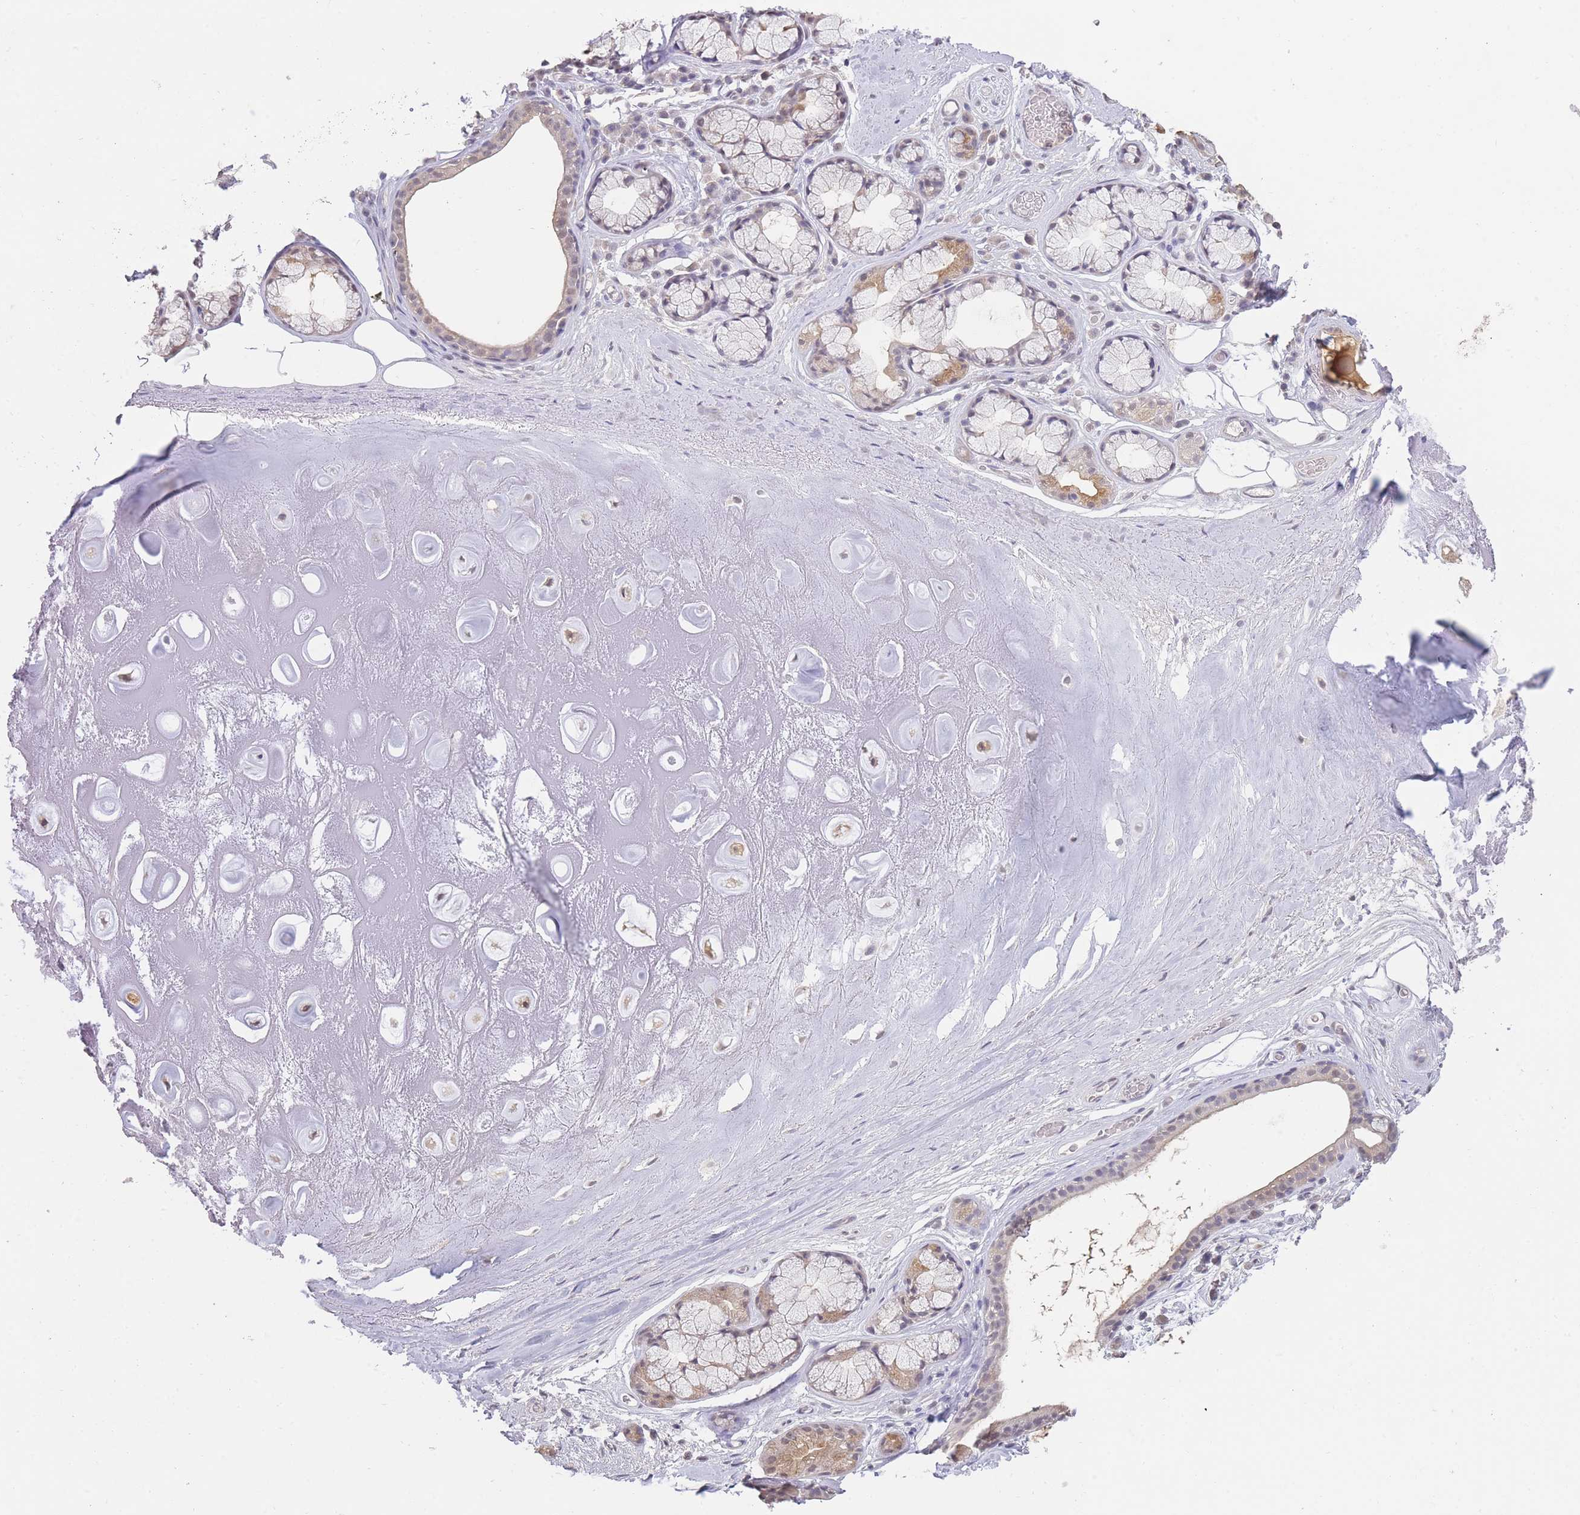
{"staining": {"intensity": "negative", "quantity": "none", "location": "none"}, "tissue": "adipose tissue", "cell_type": "Adipocytes", "image_type": "normal", "snomed": [{"axis": "morphology", "description": "Normal tissue, NOS"}, {"axis": "topography", "description": "Cartilage tissue"}], "caption": "DAB immunohistochemical staining of unremarkable adipose tissue reveals no significant staining in adipocytes.", "gene": "GOLGA6L1", "patient": {"sex": "male", "age": 81}}